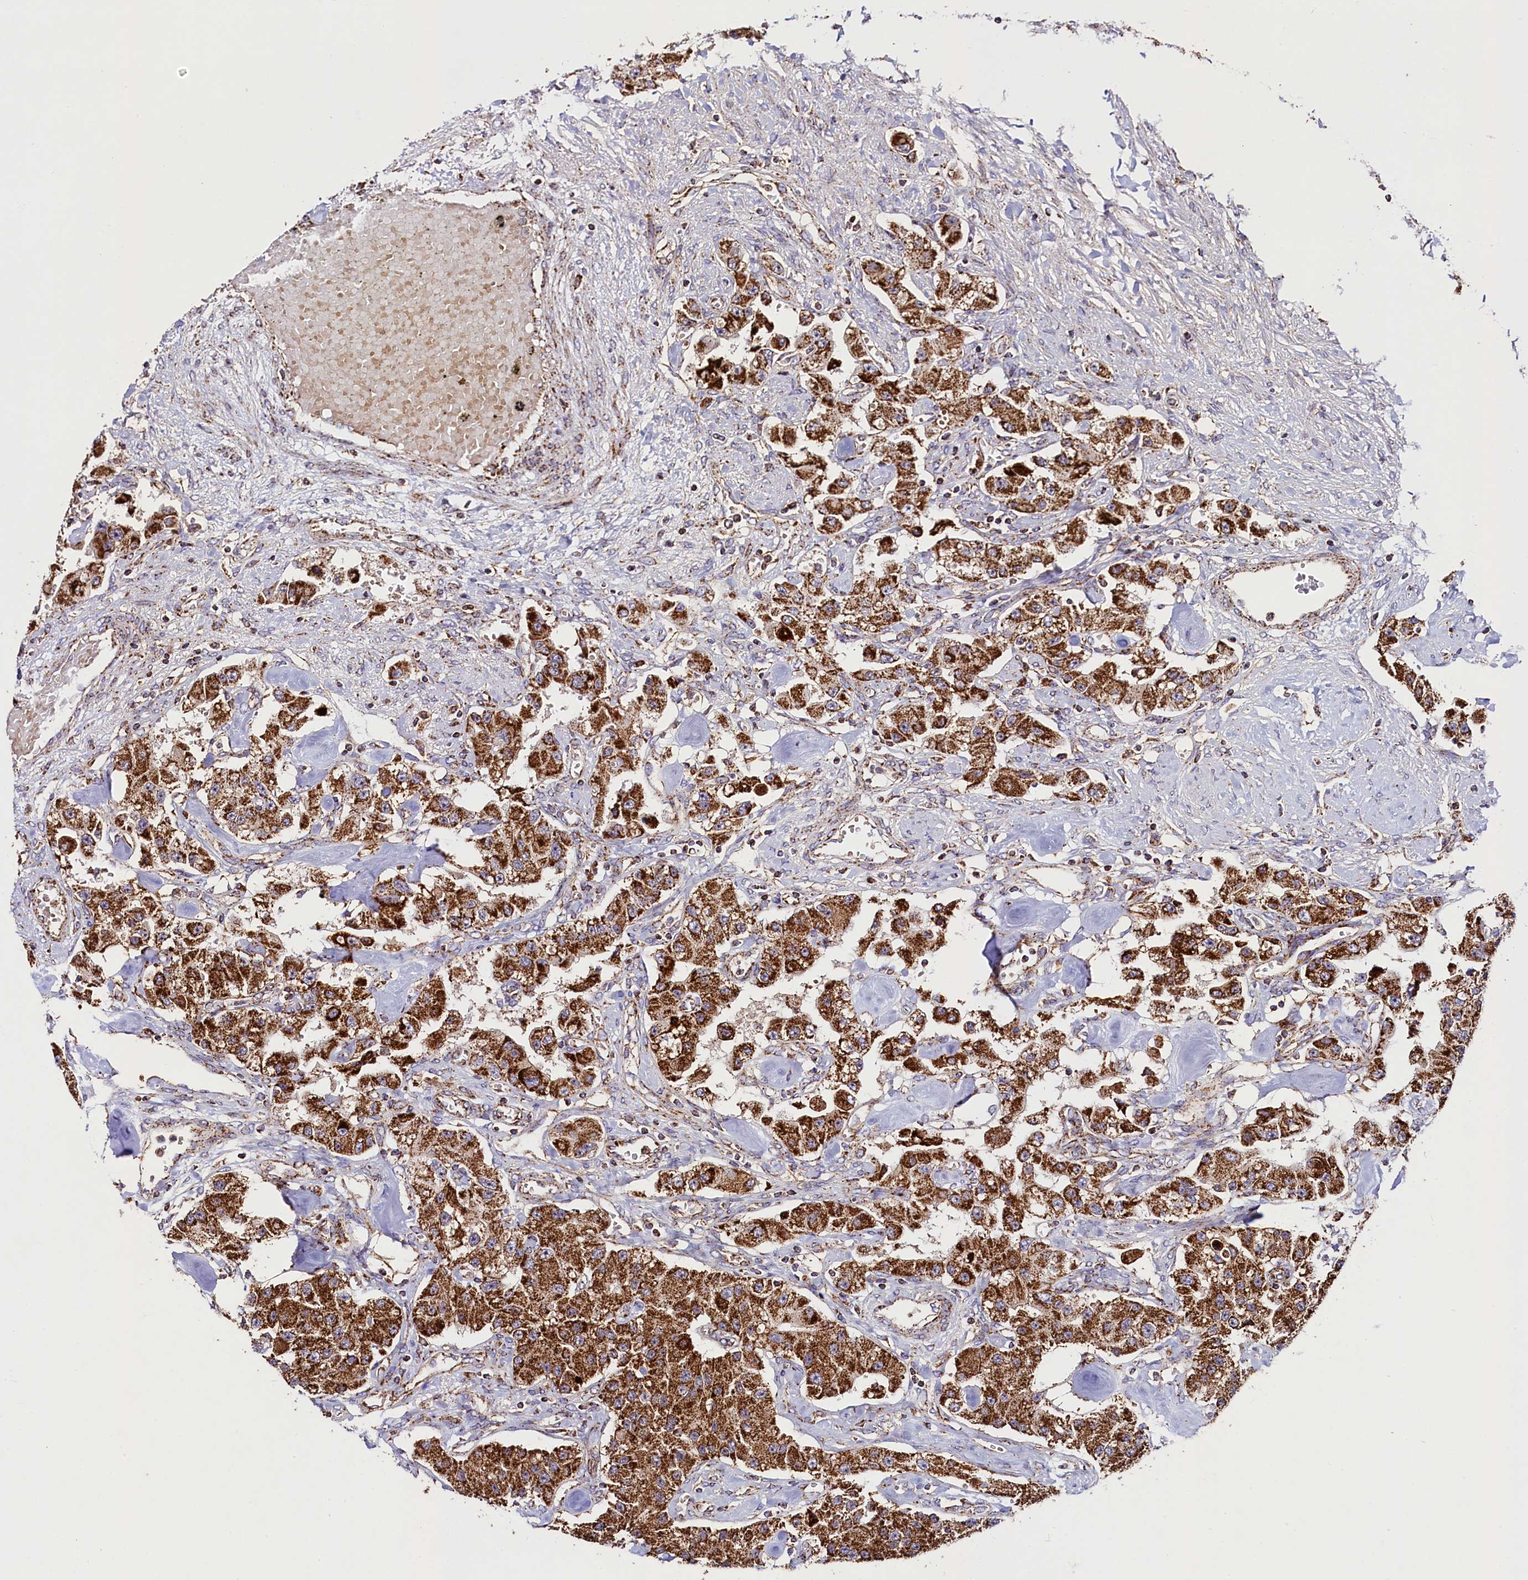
{"staining": {"intensity": "strong", "quantity": ">75%", "location": "cytoplasmic/membranous"}, "tissue": "carcinoid", "cell_type": "Tumor cells", "image_type": "cancer", "snomed": [{"axis": "morphology", "description": "Carcinoid, malignant, NOS"}, {"axis": "topography", "description": "Pancreas"}], "caption": "Carcinoid tissue demonstrates strong cytoplasmic/membranous expression in about >75% of tumor cells Nuclei are stained in blue.", "gene": "CLYBL", "patient": {"sex": "male", "age": 41}}